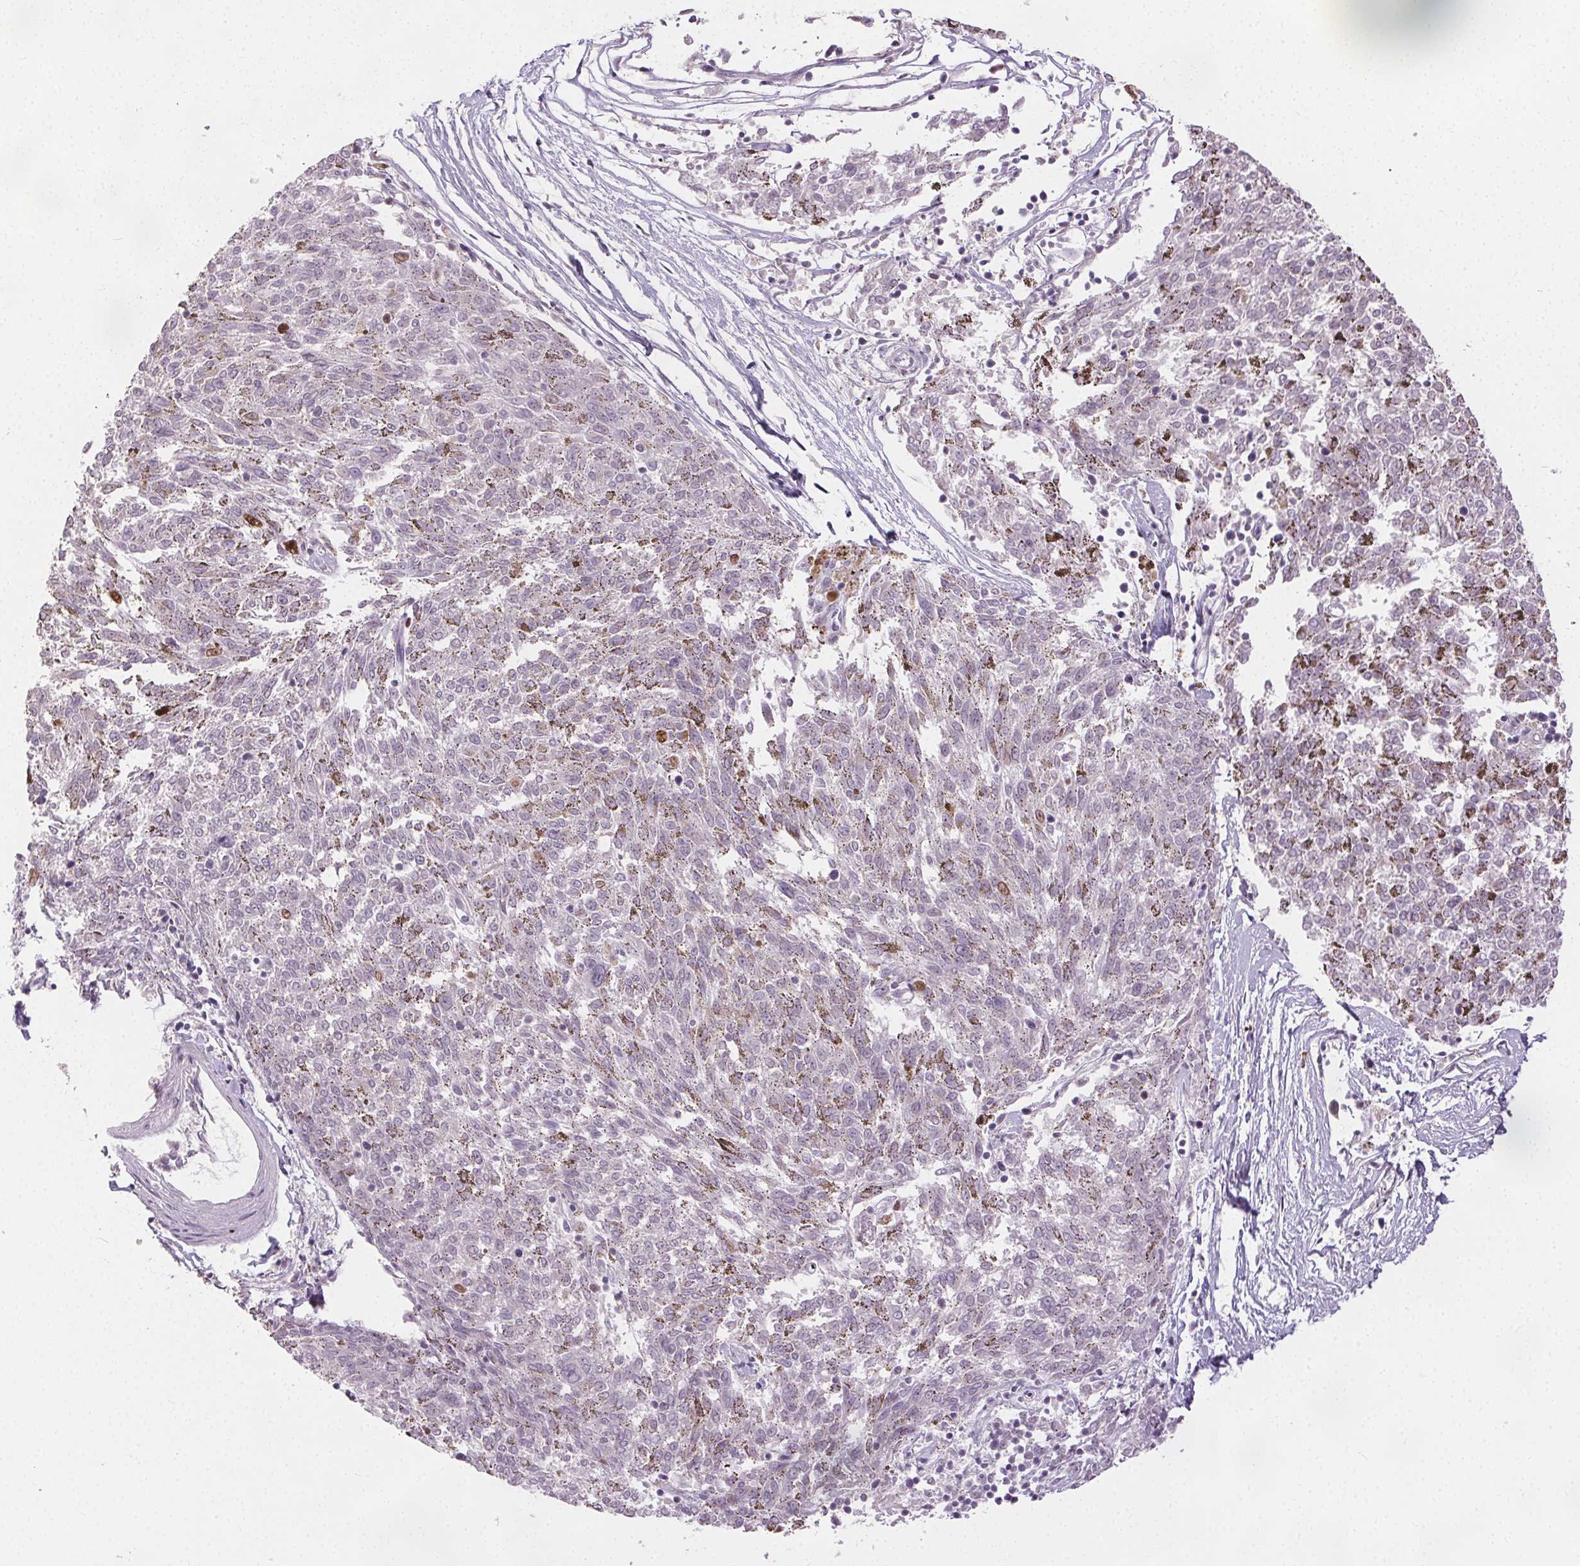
{"staining": {"intensity": "moderate", "quantity": "<25%", "location": "nuclear"}, "tissue": "melanoma", "cell_type": "Tumor cells", "image_type": "cancer", "snomed": [{"axis": "morphology", "description": "Malignant melanoma, NOS"}, {"axis": "topography", "description": "Skin"}], "caption": "IHC staining of malignant melanoma, which demonstrates low levels of moderate nuclear expression in approximately <25% of tumor cells indicating moderate nuclear protein positivity. The staining was performed using DAB (3,3'-diaminobenzidine) (brown) for protein detection and nuclei were counterstained in hematoxylin (blue).", "gene": "ANLN", "patient": {"sex": "female", "age": 72}}